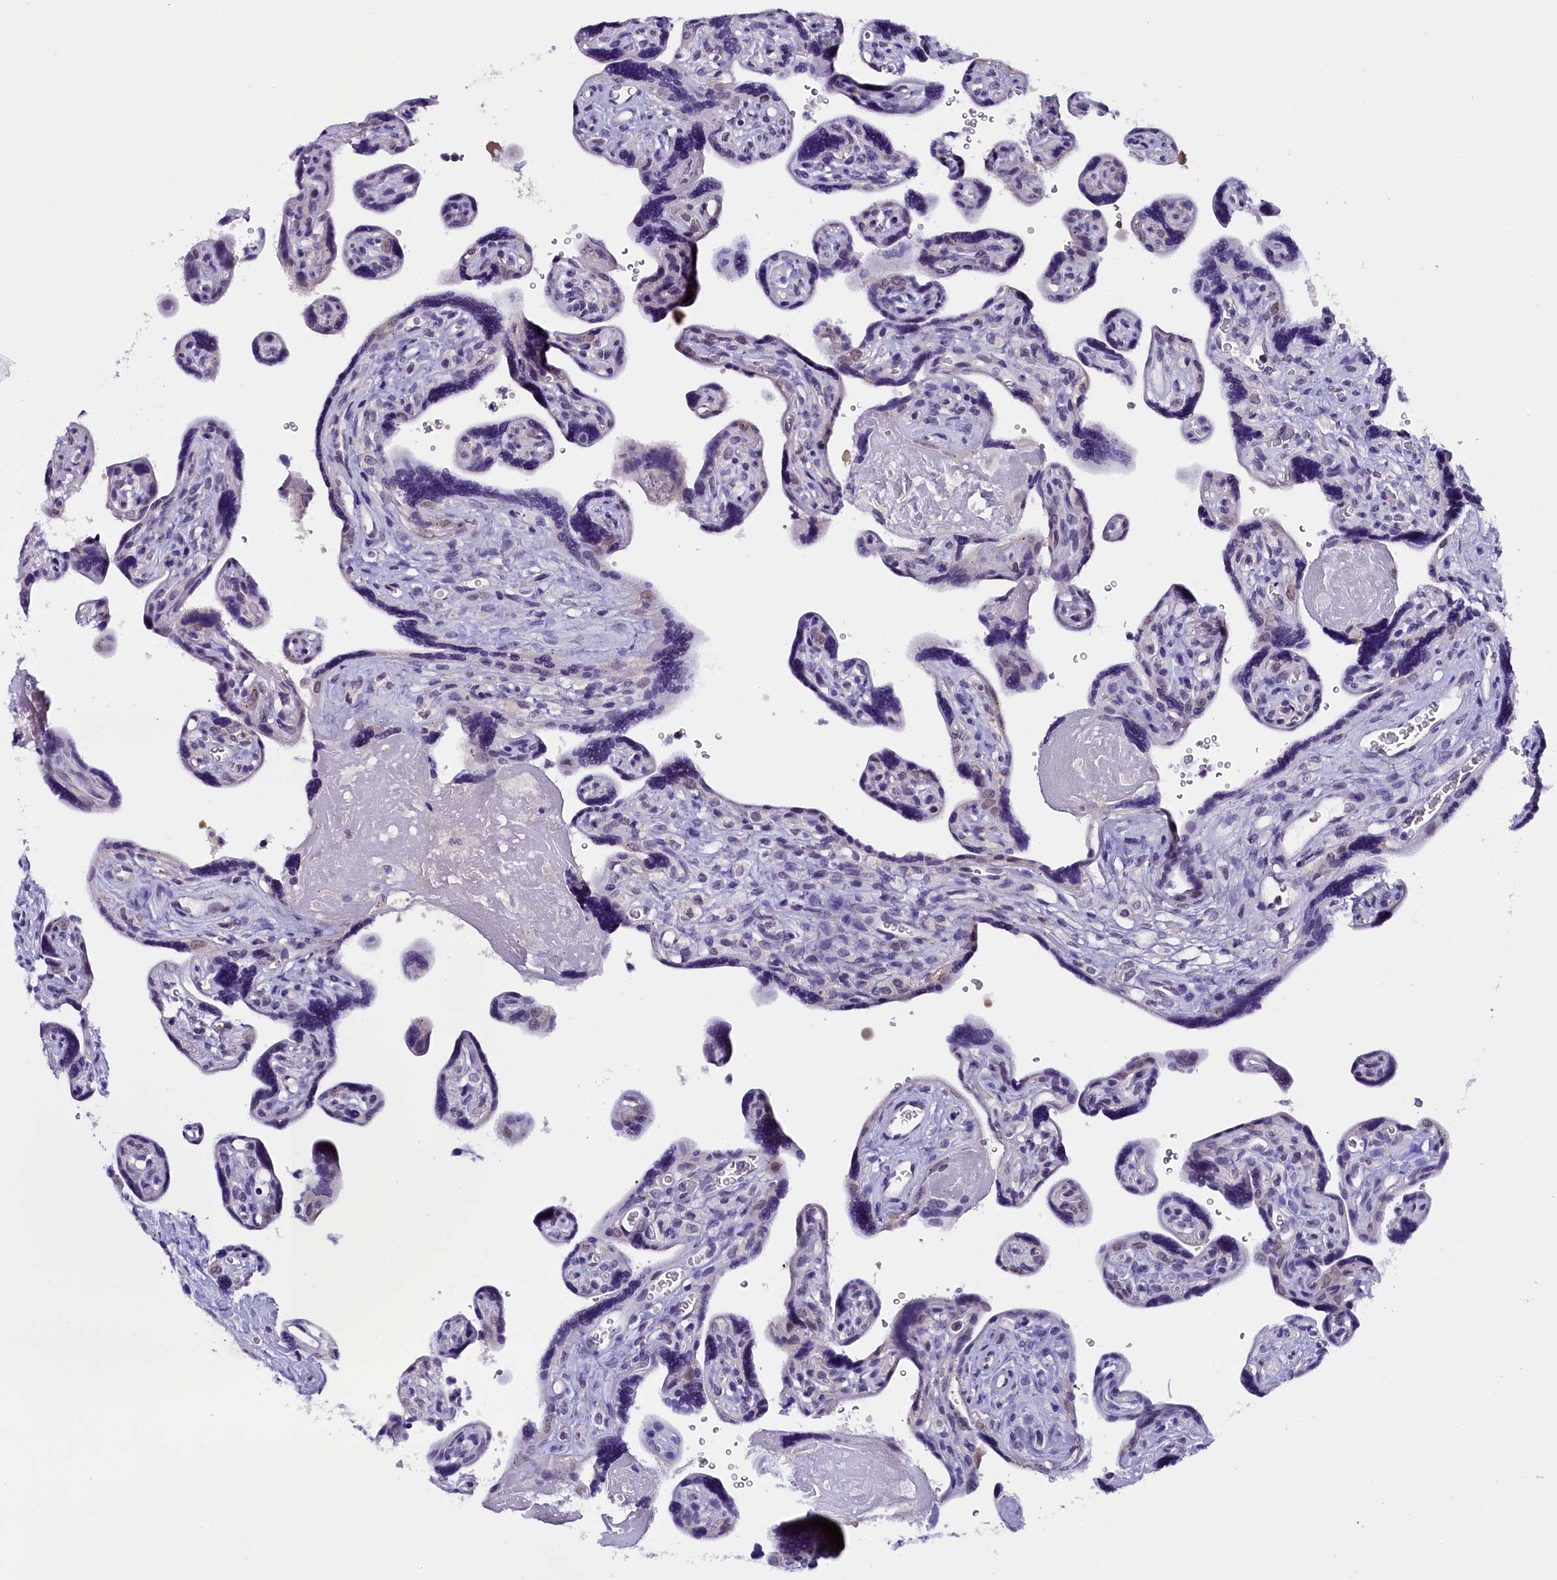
{"staining": {"intensity": "negative", "quantity": "none", "location": "none"}, "tissue": "placenta", "cell_type": "Trophoblastic cells", "image_type": "normal", "snomed": [{"axis": "morphology", "description": "Normal tissue, NOS"}, {"axis": "topography", "description": "Placenta"}], "caption": "This is an IHC photomicrograph of benign placenta. There is no staining in trophoblastic cells.", "gene": "IQCN", "patient": {"sex": "female", "age": 39}}